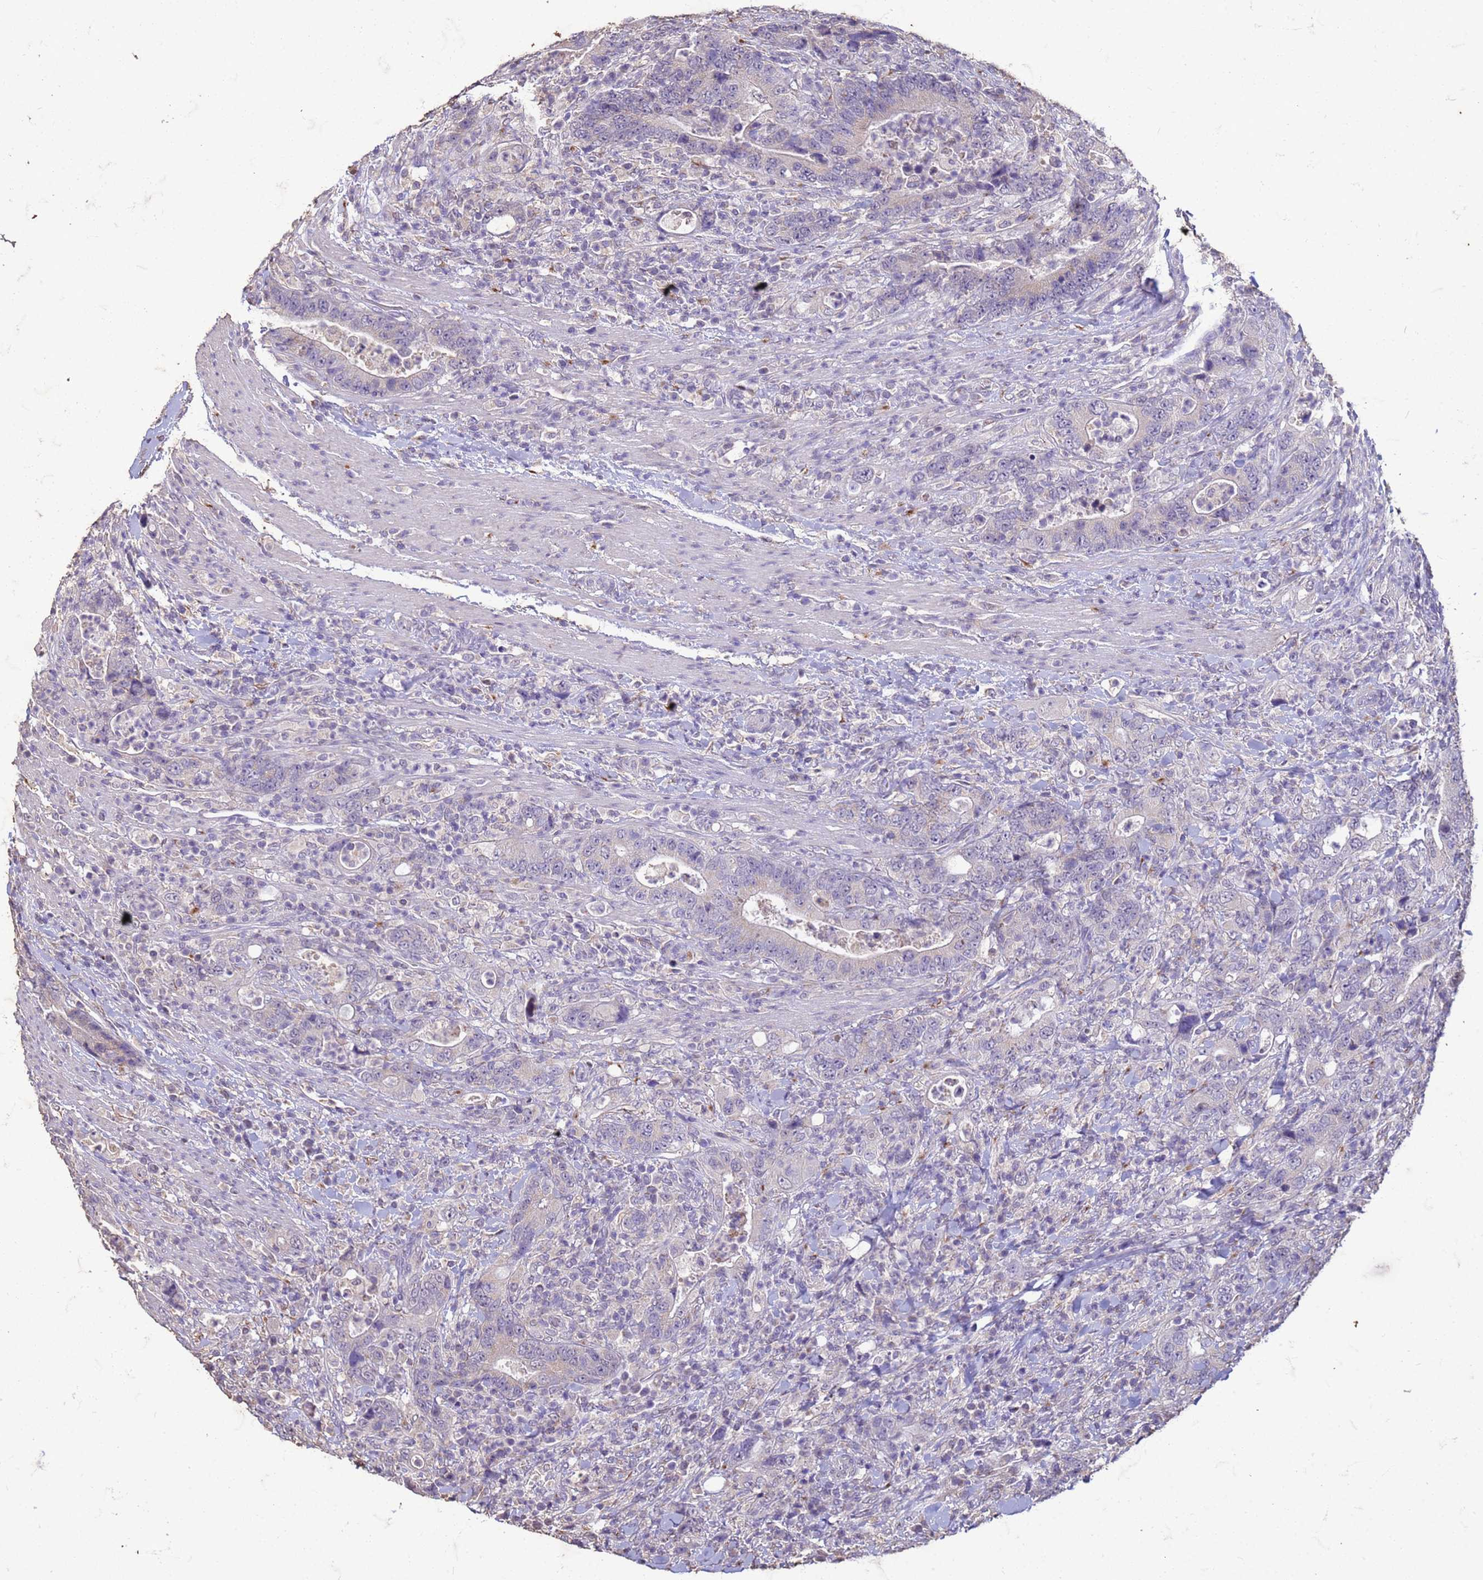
{"staining": {"intensity": "negative", "quantity": "none", "location": "none"}, "tissue": "colorectal cancer", "cell_type": "Tumor cells", "image_type": "cancer", "snomed": [{"axis": "morphology", "description": "Adenocarcinoma, NOS"}, {"axis": "topography", "description": "Colon"}], "caption": "IHC of human colorectal cancer (adenocarcinoma) shows no staining in tumor cells. The staining was performed using DAB to visualize the protein expression in brown, while the nuclei were stained in blue with hematoxylin (Magnification: 20x).", "gene": "SLC25A15", "patient": {"sex": "female", "age": 75}}